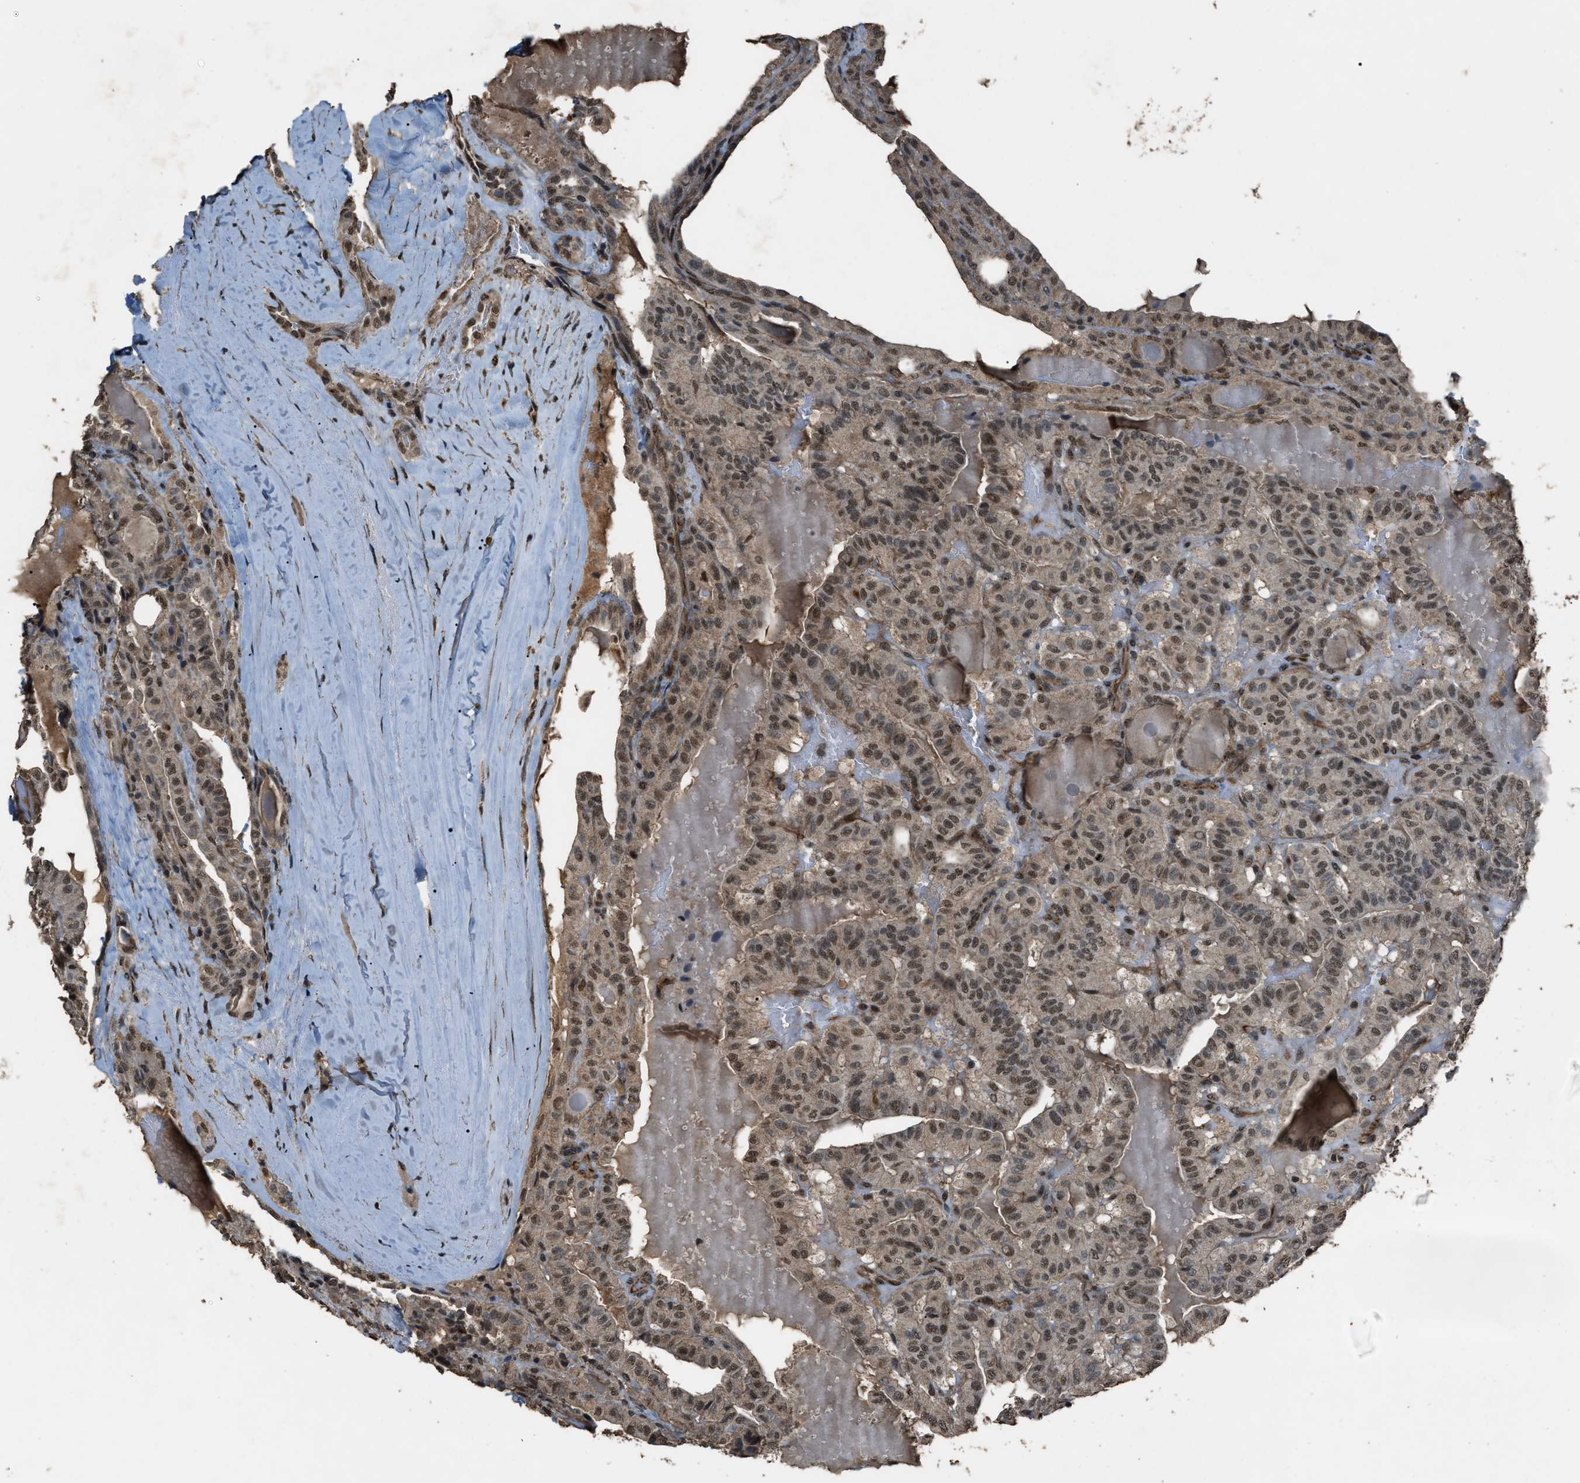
{"staining": {"intensity": "moderate", "quantity": ">75%", "location": "cytoplasmic/membranous,nuclear"}, "tissue": "head and neck cancer", "cell_type": "Tumor cells", "image_type": "cancer", "snomed": [{"axis": "morphology", "description": "Squamous cell carcinoma, NOS"}, {"axis": "topography", "description": "Oral tissue"}, {"axis": "topography", "description": "Head-Neck"}], "caption": "High-magnification brightfield microscopy of head and neck cancer (squamous cell carcinoma) stained with DAB (3,3'-diaminobenzidine) (brown) and counterstained with hematoxylin (blue). tumor cells exhibit moderate cytoplasmic/membranous and nuclear expression is present in about>75% of cells.", "gene": "SERTAD2", "patient": {"sex": "female", "age": 50}}